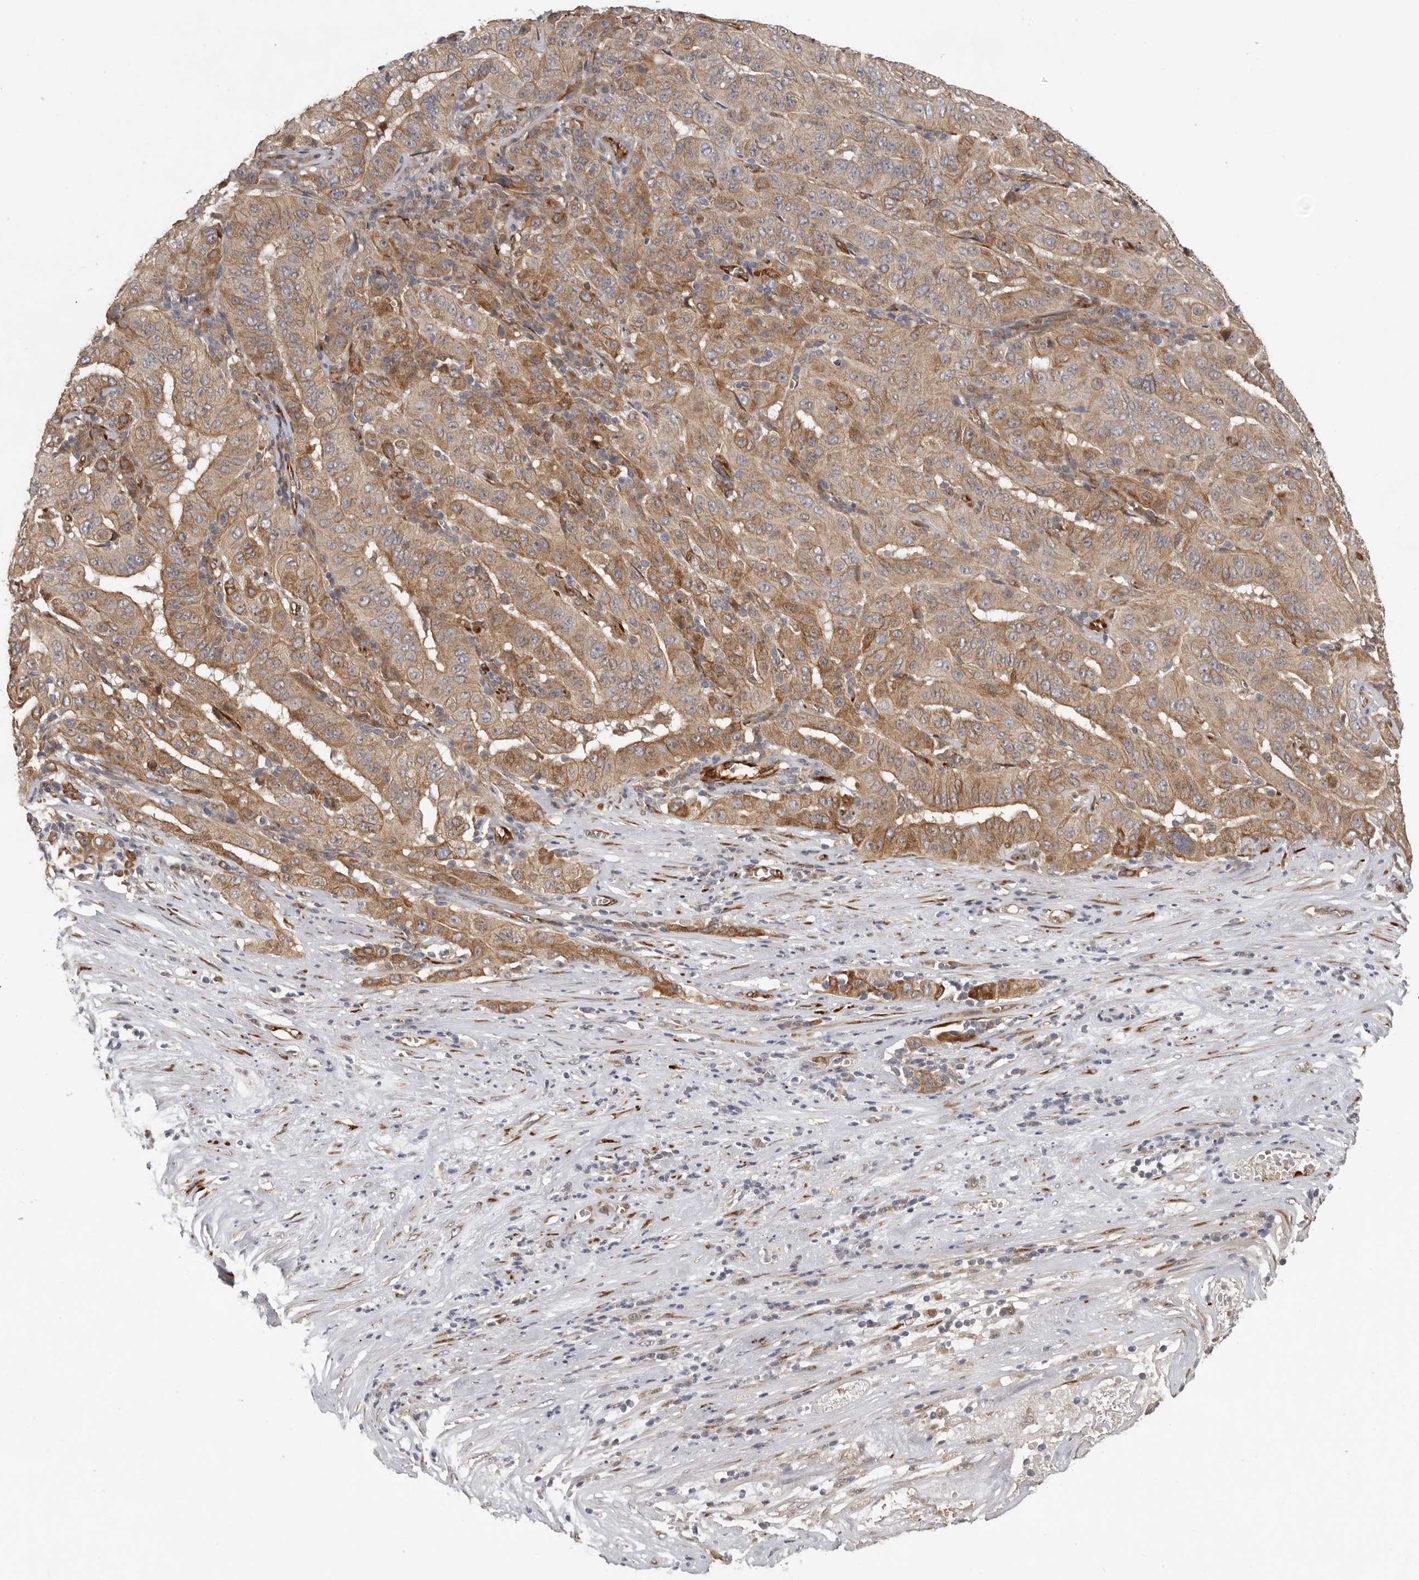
{"staining": {"intensity": "moderate", "quantity": ">75%", "location": "cytoplasmic/membranous"}, "tissue": "pancreatic cancer", "cell_type": "Tumor cells", "image_type": "cancer", "snomed": [{"axis": "morphology", "description": "Adenocarcinoma, NOS"}, {"axis": "topography", "description": "Pancreas"}], "caption": "Immunohistochemistry (IHC) (DAB (3,3'-diaminobenzidine)) staining of pancreatic adenocarcinoma exhibits moderate cytoplasmic/membranous protein positivity in about >75% of tumor cells. Using DAB (brown) and hematoxylin (blue) stains, captured at high magnification using brightfield microscopy.", "gene": "MTF1", "patient": {"sex": "male", "age": 63}}